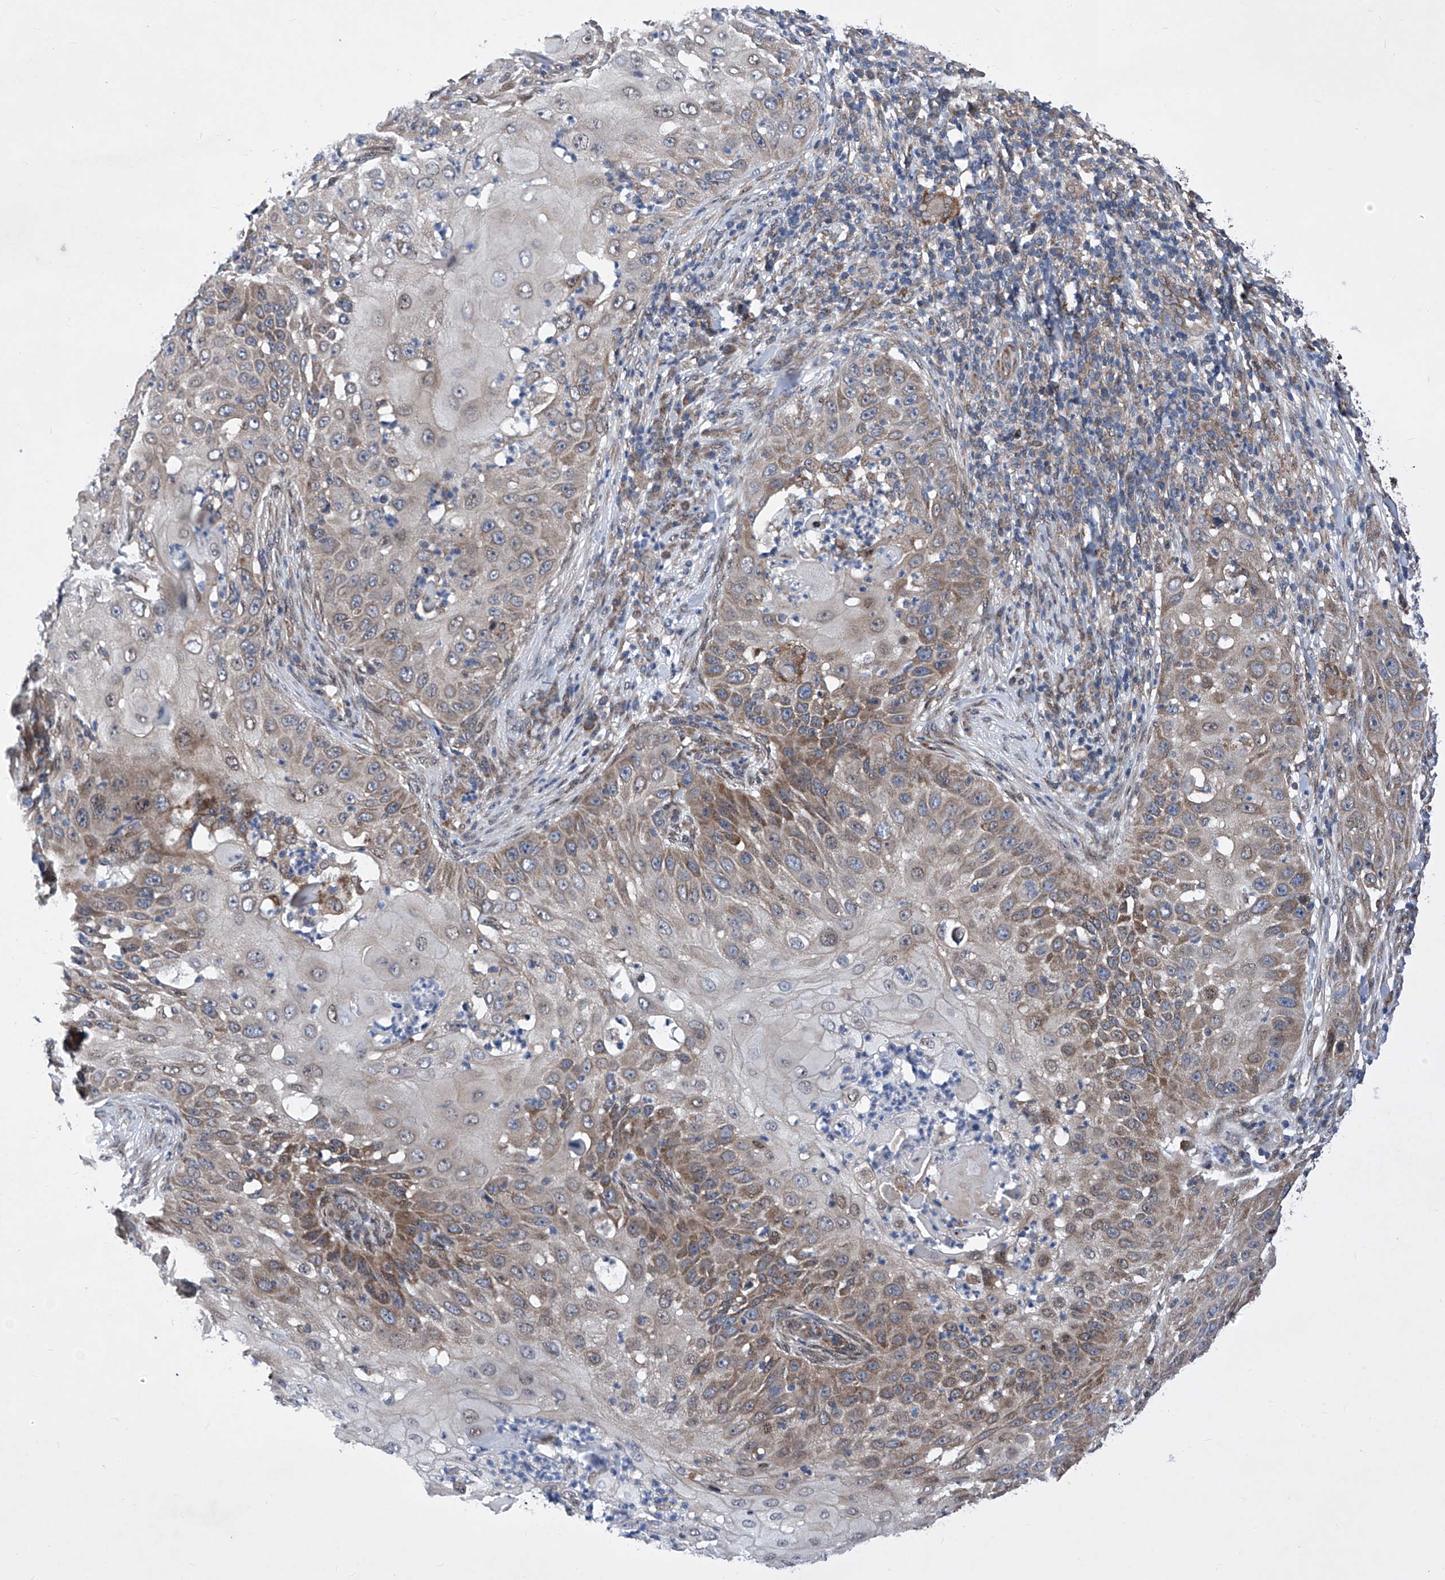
{"staining": {"intensity": "moderate", "quantity": "25%-75%", "location": "cytoplasmic/membranous,nuclear"}, "tissue": "skin cancer", "cell_type": "Tumor cells", "image_type": "cancer", "snomed": [{"axis": "morphology", "description": "Squamous cell carcinoma, NOS"}, {"axis": "topography", "description": "Skin"}], "caption": "DAB immunohistochemical staining of human squamous cell carcinoma (skin) exhibits moderate cytoplasmic/membranous and nuclear protein staining in about 25%-75% of tumor cells. (brown staining indicates protein expression, while blue staining denotes nuclei).", "gene": "KTI12", "patient": {"sex": "female", "age": 44}}